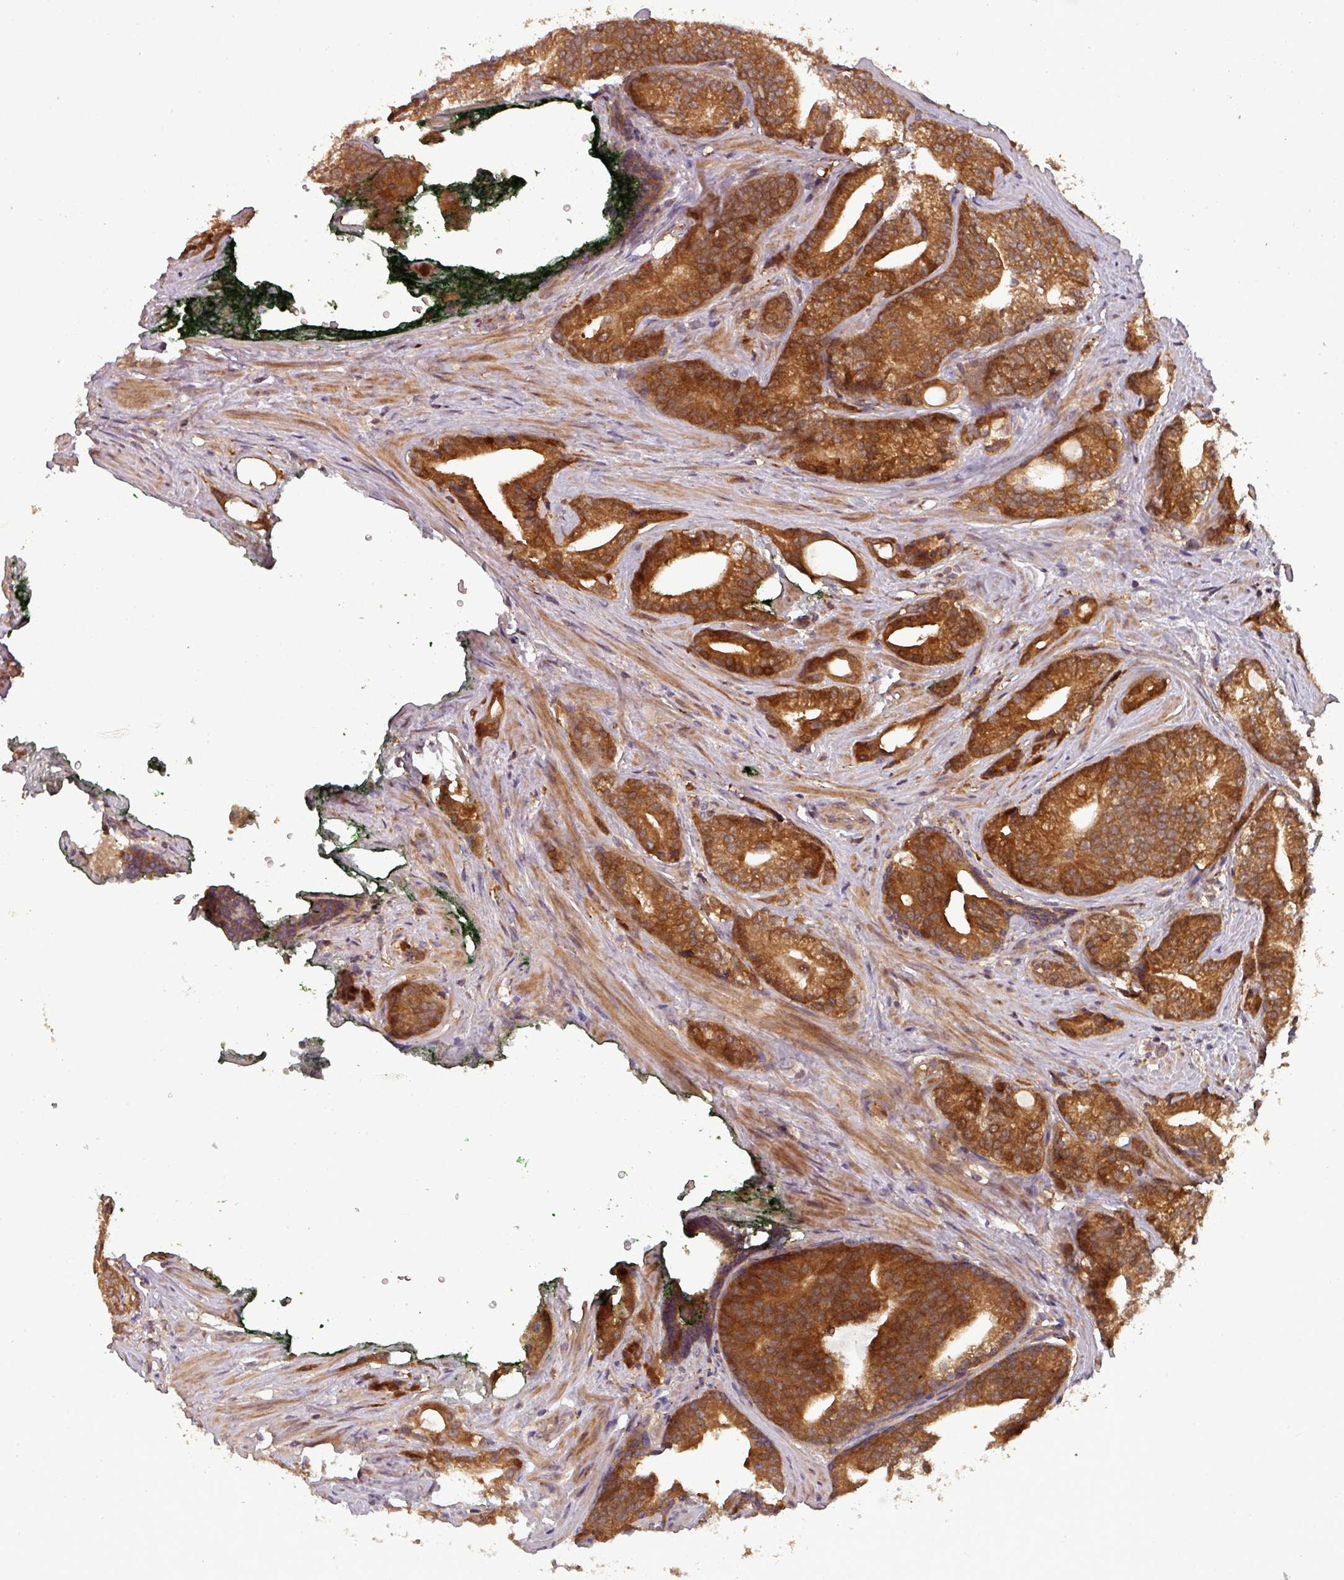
{"staining": {"intensity": "strong", "quantity": ">75%", "location": "cytoplasmic/membranous"}, "tissue": "prostate cancer", "cell_type": "Tumor cells", "image_type": "cancer", "snomed": [{"axis": "morphology", "description": "Adenocarcinoma, Low grade"}, {"axis": "topography", "description": "Prostate"}], "caption": "High-power microscopy captured an IHC image of low-grade adenocarcinoma (prostate), revealing strong cytoplasmic/membranous staining in about >75% of tumor cells. (DAB IHC, brown staining for protein, blue staining for nuclei).", "gene": "GSKIP", "patient": {"sex": "male", "age": 71}}